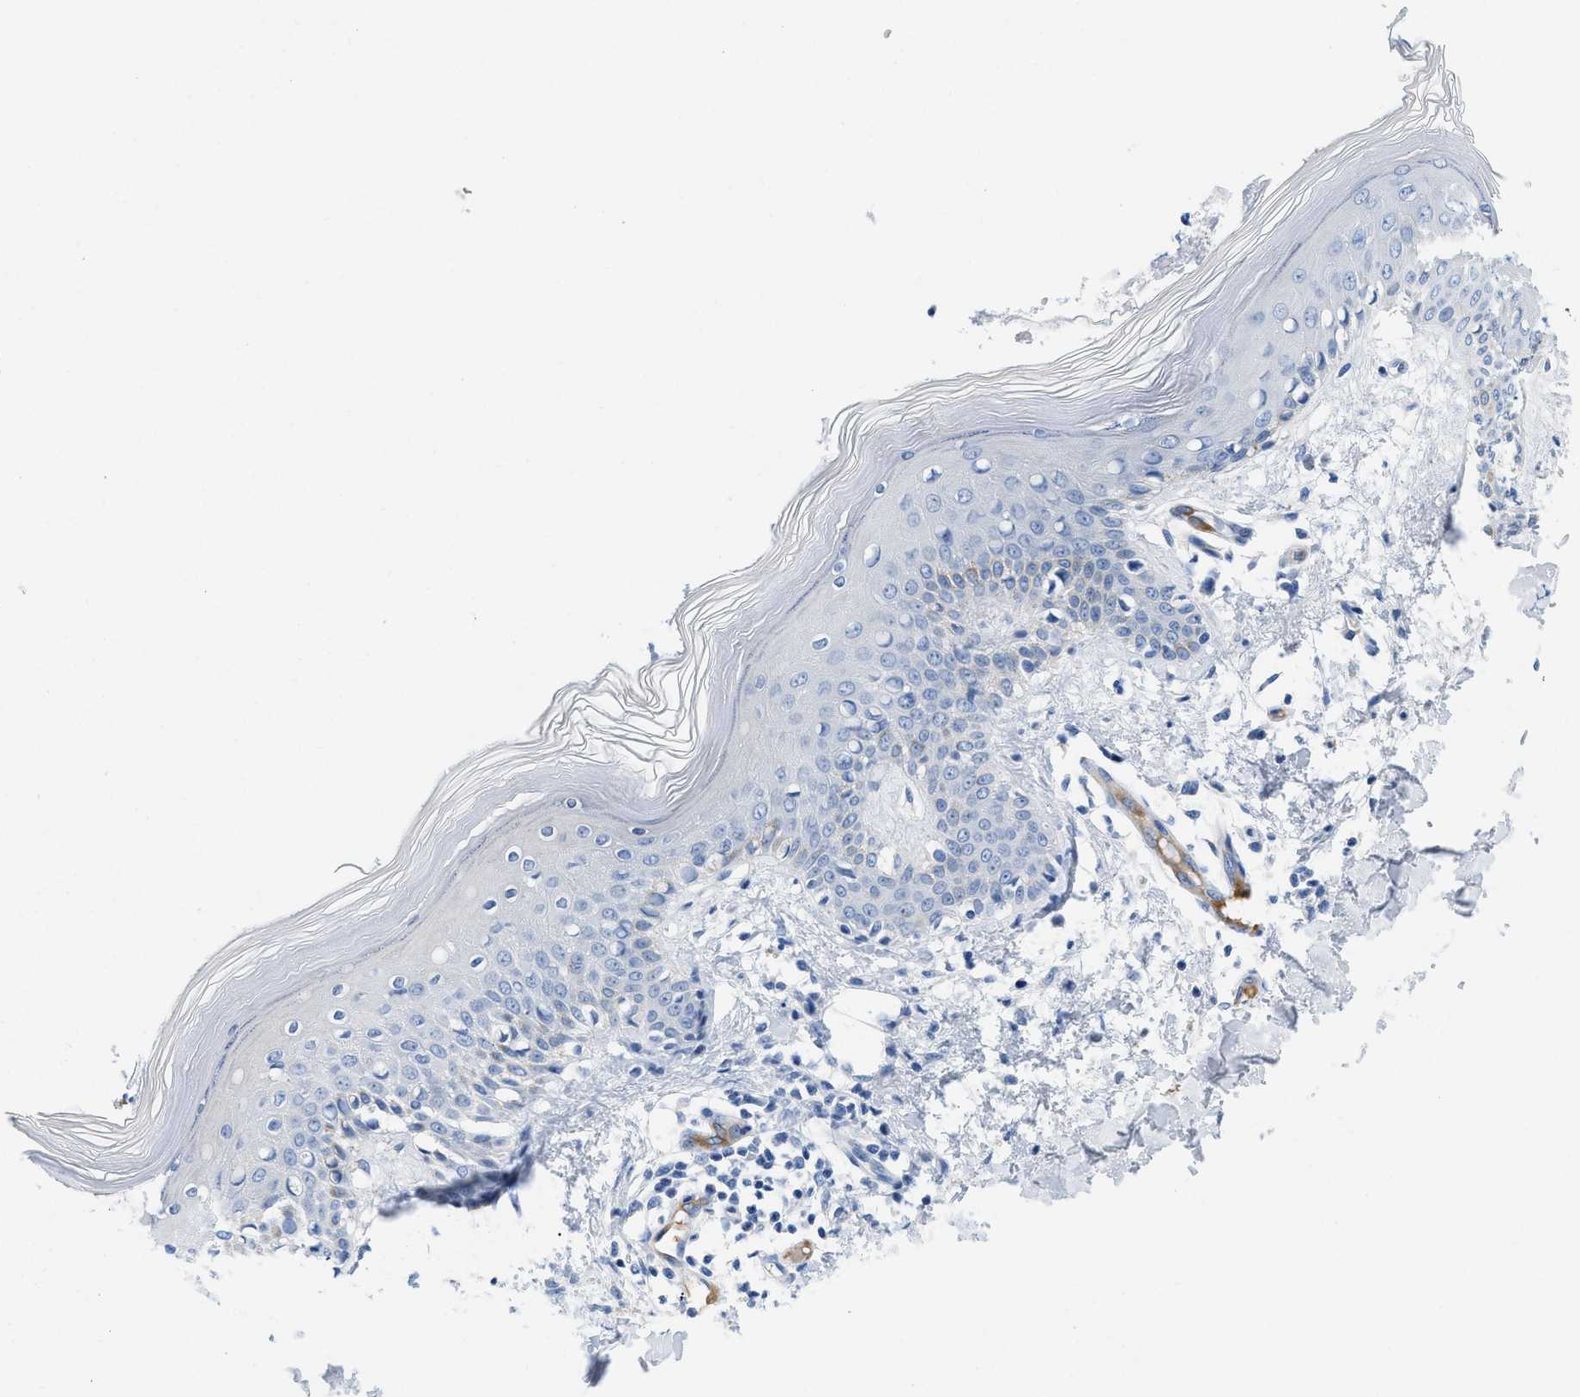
{"staining": {"intensity": "negative", "quantity": "none", "location": "none"}, "tissue": "skin", "cell_type": "Fibroblasts", "image_type": "normal", "snomed": [{"axis": "morphology", "description": "Normal tissue, NOS"}, {"axis": "topography", "description": "Skin"}], "caption": "Protein analysis of unremarkable skin exhibits no significant positivity in fibroblasts.", "gene": "BPGM", "patient": {"sex": "male", "age": 53}}